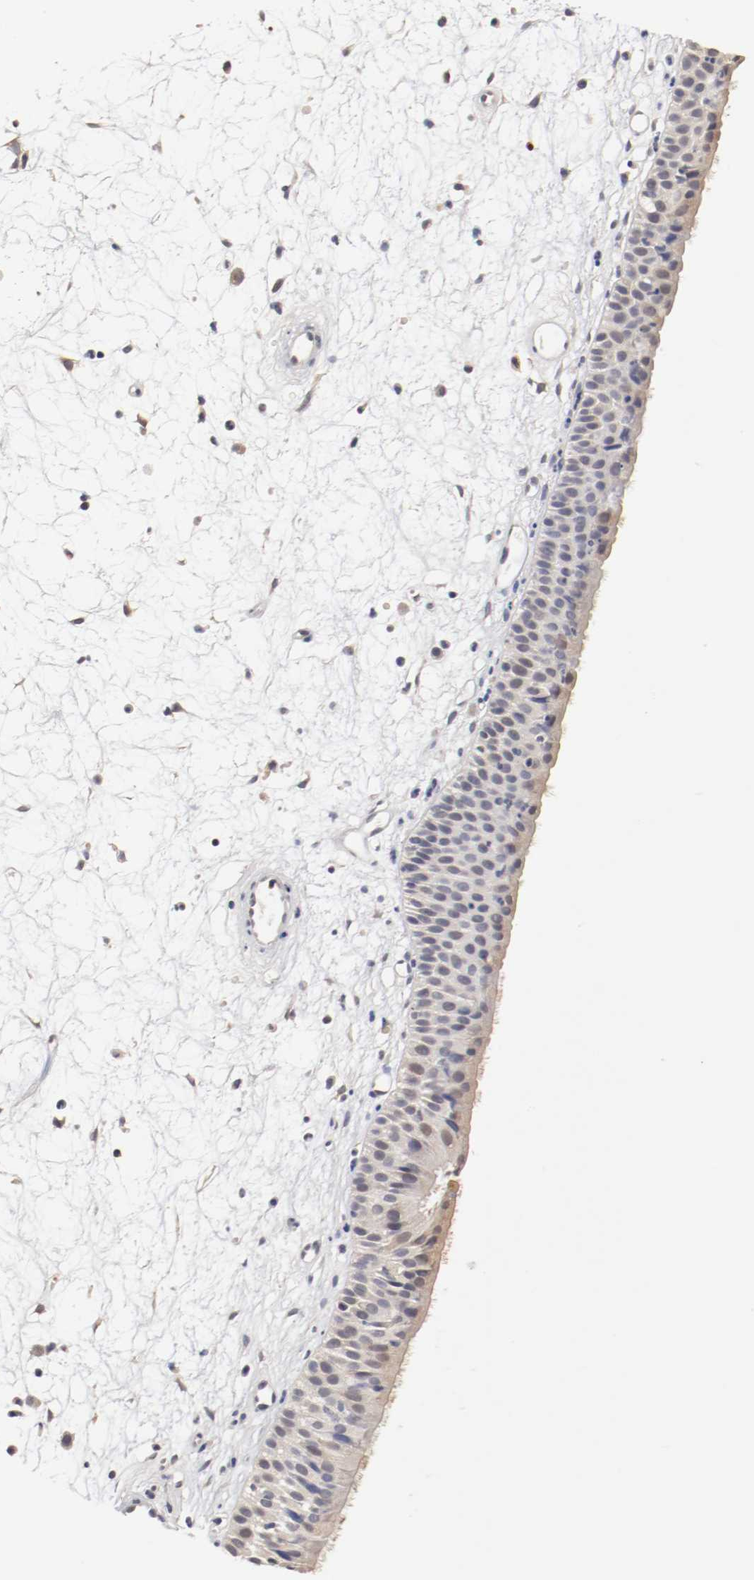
{"staining": {"intensity": "negative", "quantity": "none", "location": "none"}, "tissue": "nasopharynx", "cell_type": "Respiratory epithelial cells", "image_type": "normal", "snomed": [{"axis": "morphology", "description": "Normal tissue, NOS"}, {"axis": "topography", "description": "Nasopharynx"}], "caption": "IHC of unremarkable human nasopharynx shows no expression in respiratory epithelial cells.", "gene": "CEBPE", "patient": {"sex": "female", "age": 54}}